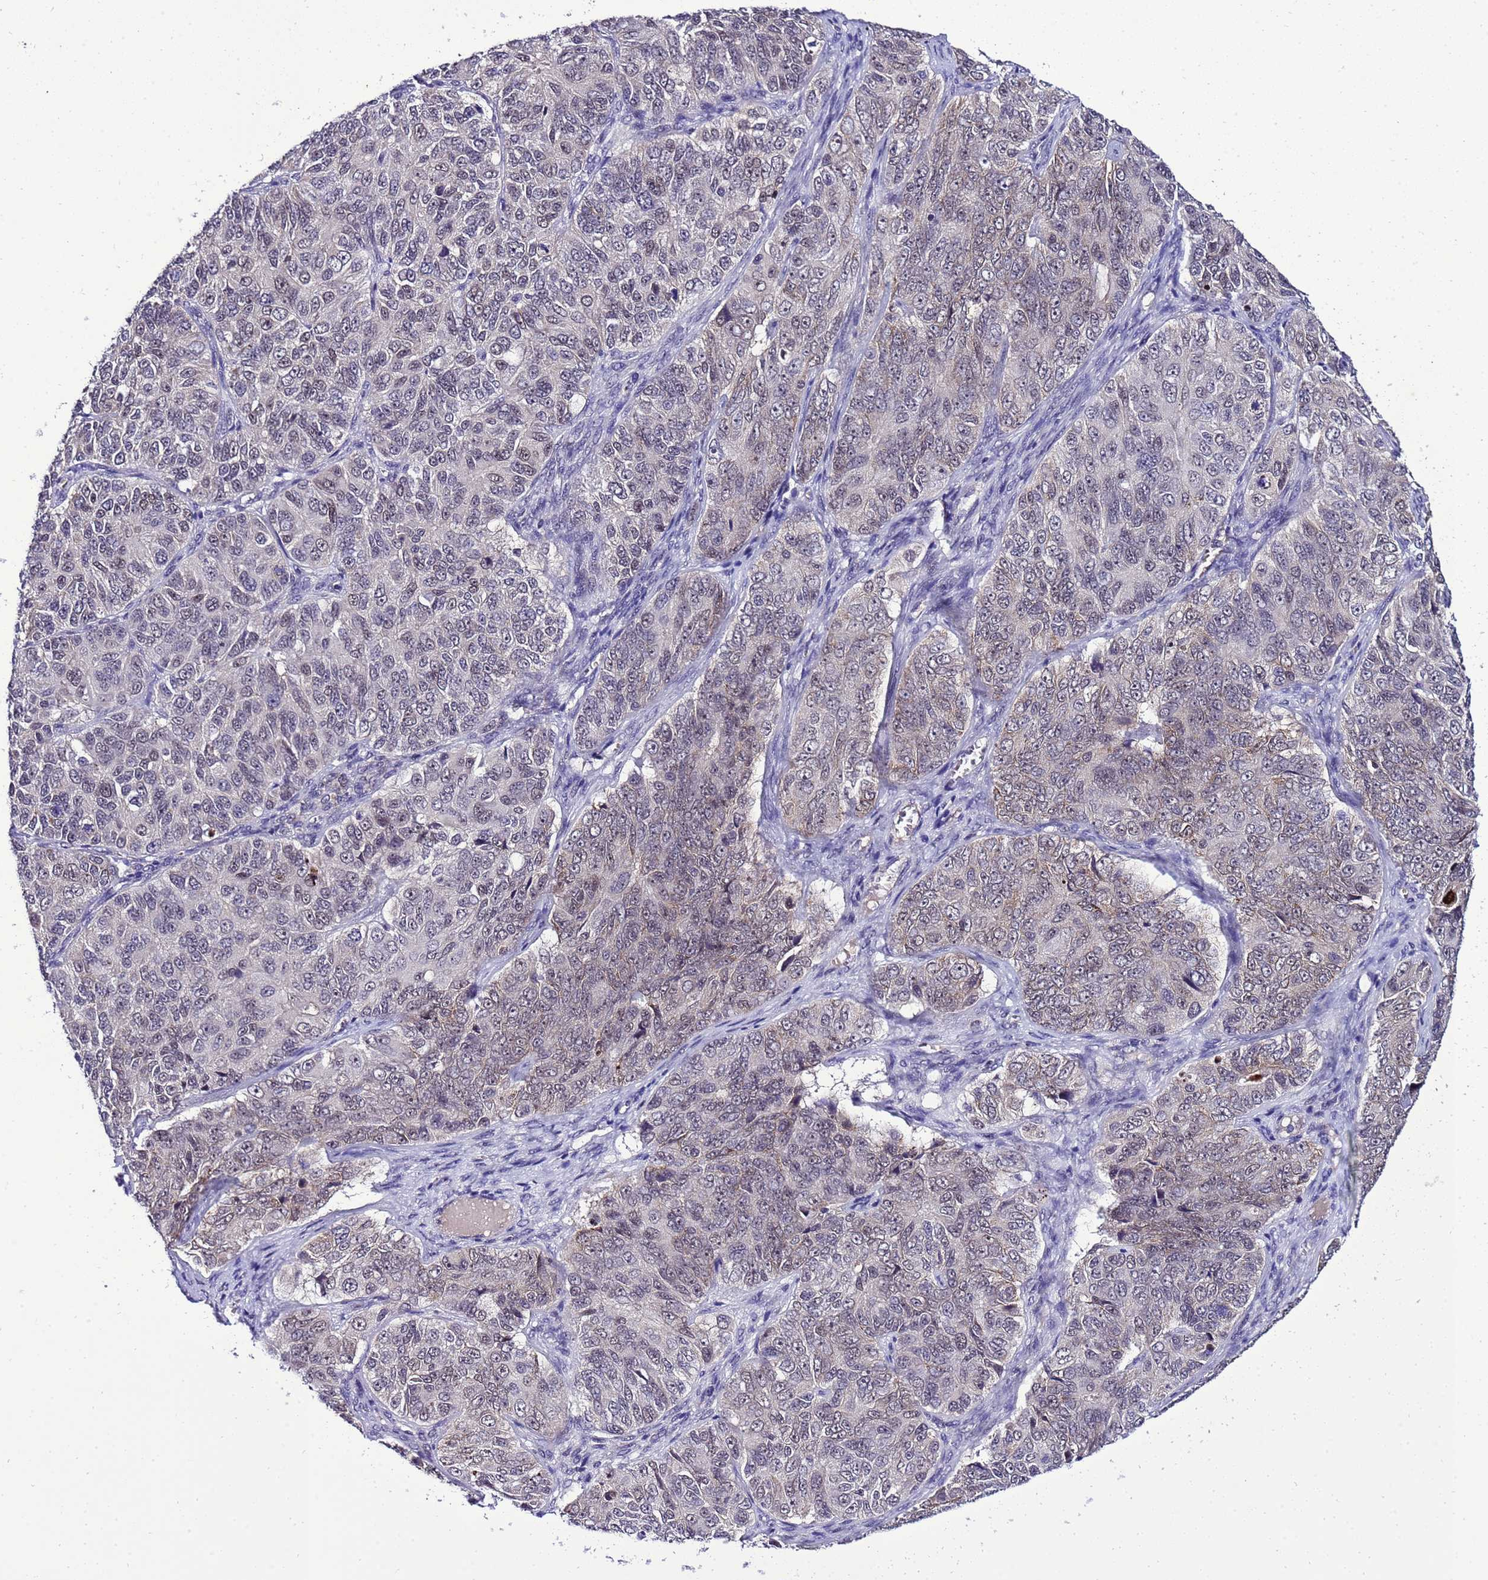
{"staining": {"intensity": "negative", "quantity": "none", "location": "none"}, "tissue": "ovarian cancer", "cell_type": "Tumor cells", "image_type": "cancer", "snomed": [{"axis": "morphology", "description": "Carcinoma, endometroid"}, {"axis": "topography", "description": "Ovary"}], "caption": "Immunohistochemical staining of human endometroid carcinoma (ovarian) demonstrates no significant expression in tumor cells.", "gene": "C19orf47", "patient": {"sex": "female", "age": 51}}